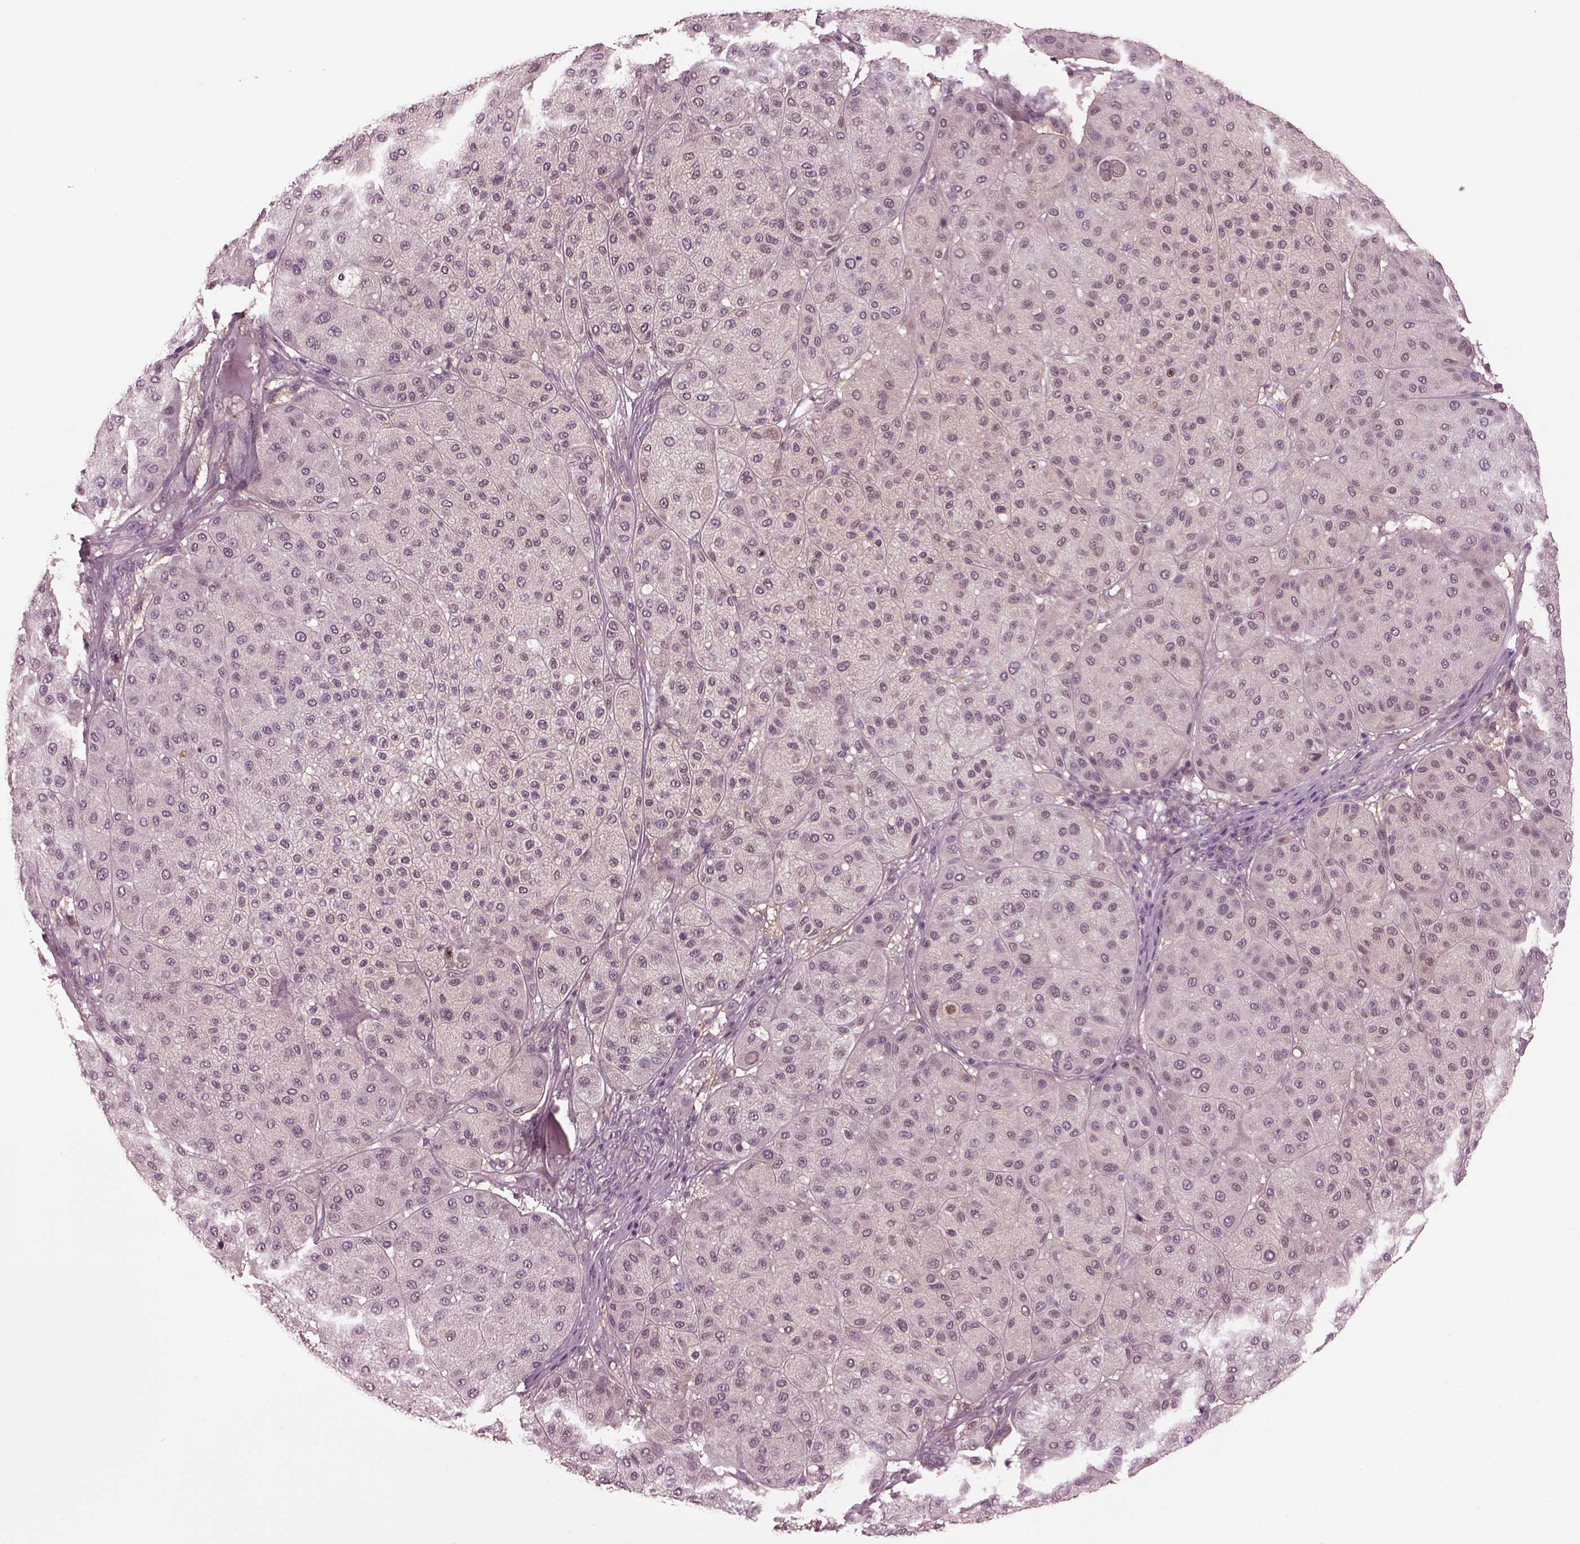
{"staining": {"intensity": "negative", "quantity": "none", "location": "none"}, "tissue": "melanoma", "cell_type": "Tumor cells", "image_type": "cancer", "snomed": [{"axis": "morphology", "description": "Malignant melanoma, Metastatic site"}, {"axis": "topography", "description": "Smooth muscle"}], "caption": "Tumor cells show no significant protein staining in malignant melanoma (metastatic site).", "gene": "SRI", "patient": {"sex": "male", "age": 41}}